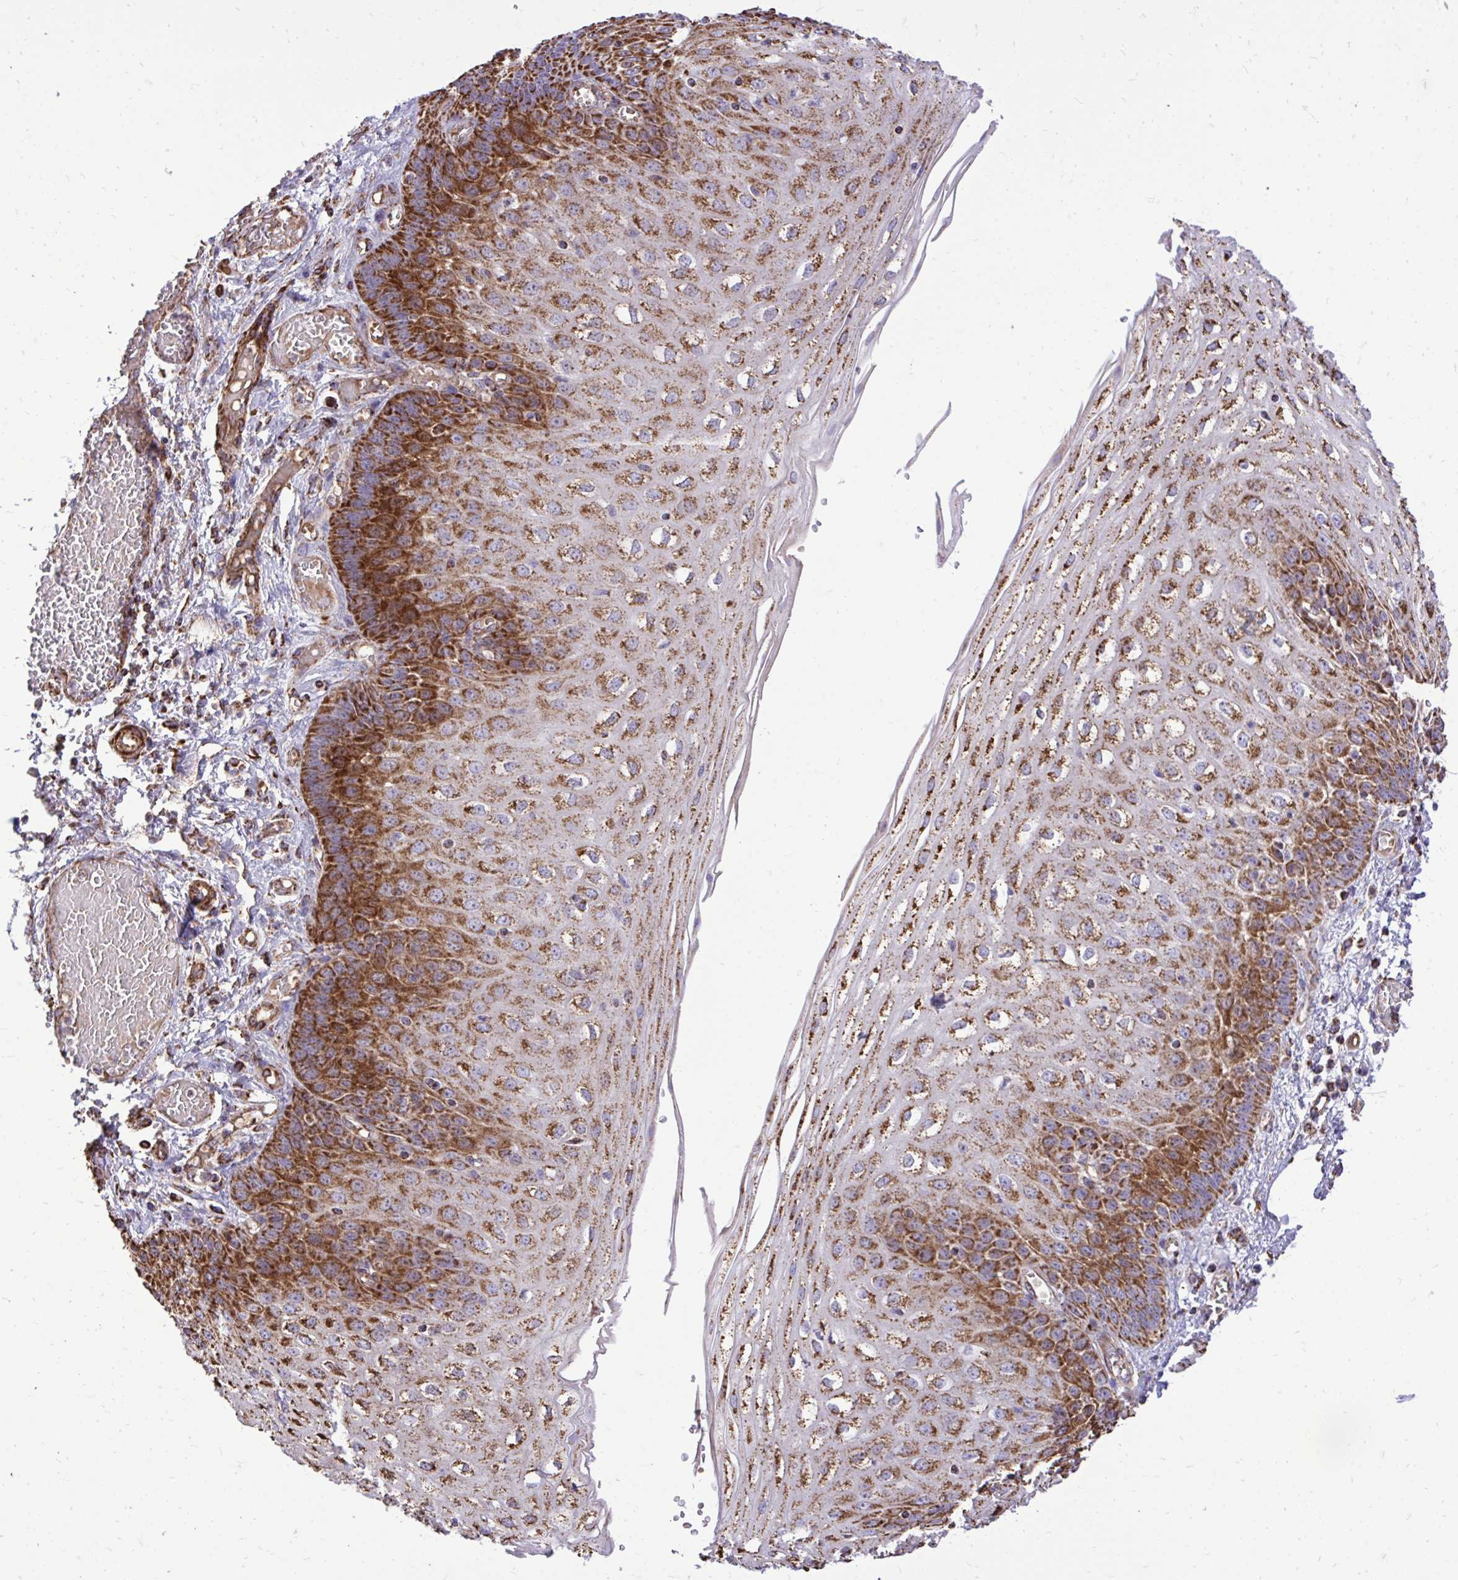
{"staining": {"intensity": "strong", "quantity": "25%-75%", "location": "cytoplasmic/membranous"}, "tissue": "esophagus", "cell_type": "Squamous epithelial cells", "image_type": "normal", "snomed": [{"axis": "morphology", "description": "Normal tissue, NOS"}, {"axis": "morphology", "description": "Adenocarcinoma, NOS"}, {"axis": "topography", "description": "Esophagus"}], "caption": "A brown stain shows strong cytoplasmic/membranous positivity of a protein in squamous epithelial cells of normal esophagus. The protein is shown in brown color, while the nuclei are stained blue.", "gene": "UBE2C", "patient": {"sex": "male", "age": 81}}